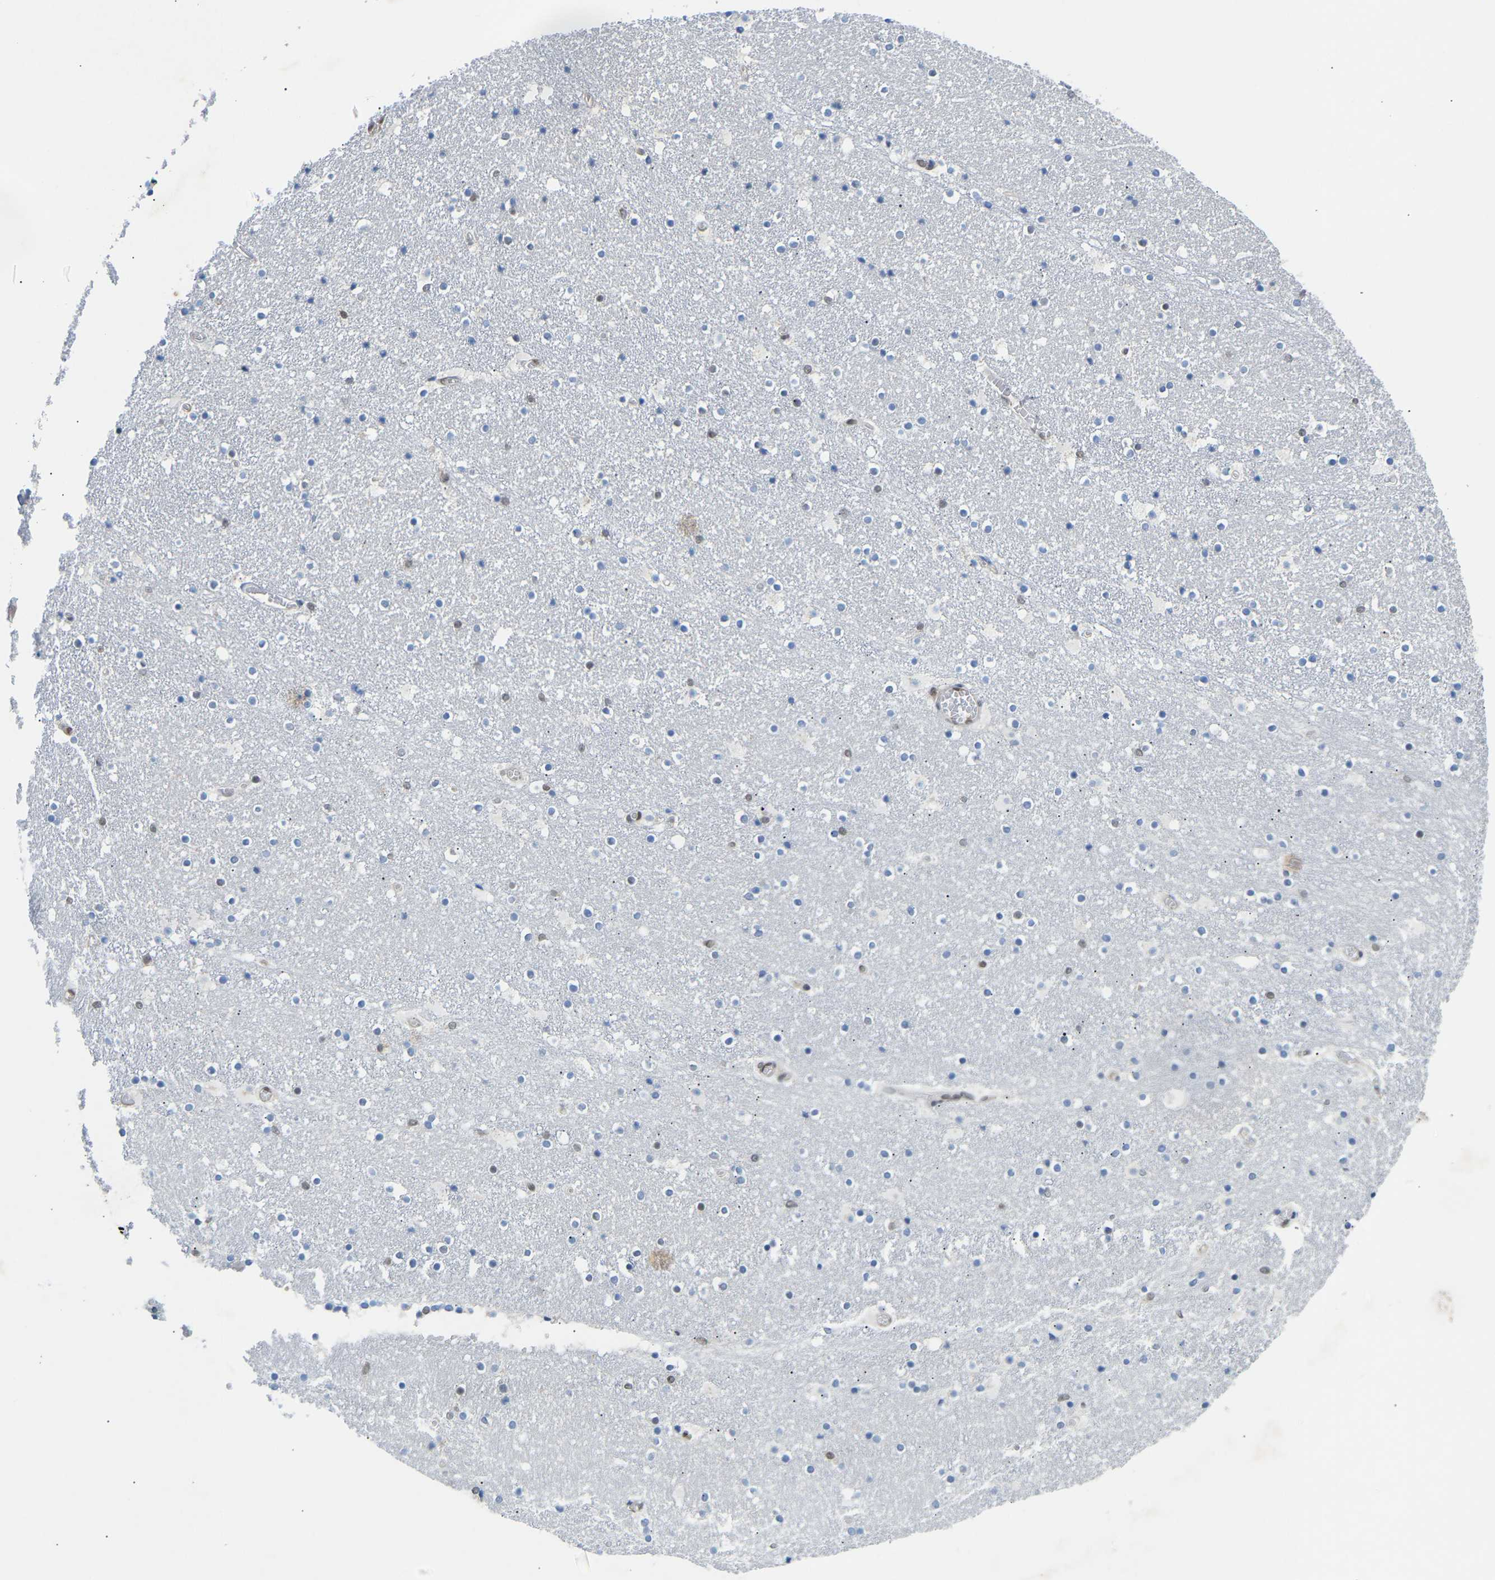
{"staining": {"intensity": "moderate", "quantity": "<25%", "location": "nuclear"}, "tissue": "caudate", "cell_type": "Glial cells", "image_type": "normal", "snomed": [{"axis": "morphology", "description": "Normal tissue, NOS"}, {"axis": "topography", "description": "Lateral ventricle wall"}], "caption": "Immunohistochemical staining of benign human caudate reveals <25% levels of moderate nuclear protein positivity in about <25% of glial cells. (brown staining indicates protein expression, while blue staining denotes nuclei).", "gene": "RBM15", "patient": {"sex": "male", "age": 45}}